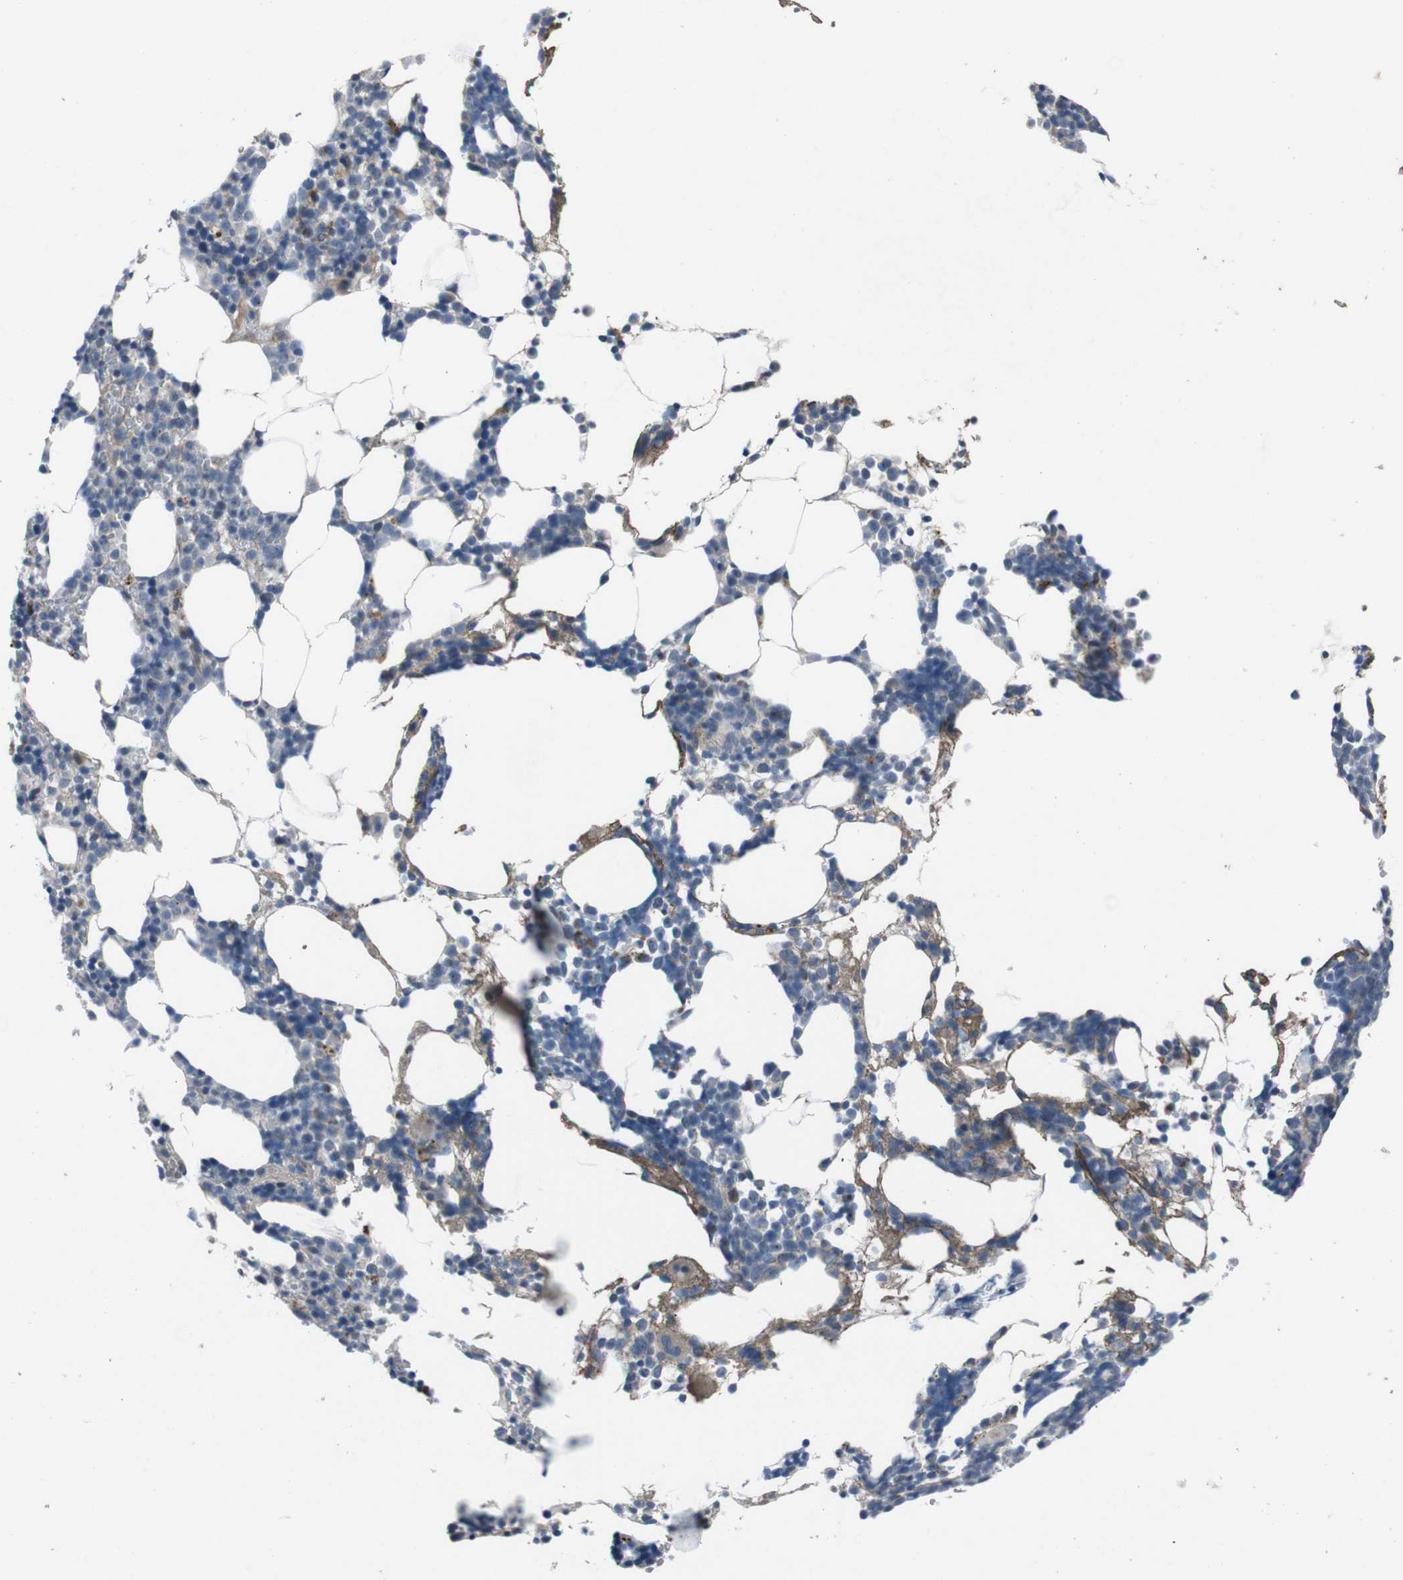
{"staining": {"intensity": "weak", "quantity": "<25%", "location": "cytoplasmic/membranous"}, "tissue": "bone marrow", "cell_type": "Hematopoietic cells", "image_type": "normal", "snomed": [{"axis": "morphology", "description": "Normal tissue, NOS"}, {"axis": "morphology", "description": "Inflammation, NOS"}, {"axis": "topography", "description": "Bone marrow"}], "caption": "IHC of benign human bone marrow exhibits no expression in hematopoietic cells.", "gene": "EFNA5", "patient": {"sex": "male", "age": 42}}